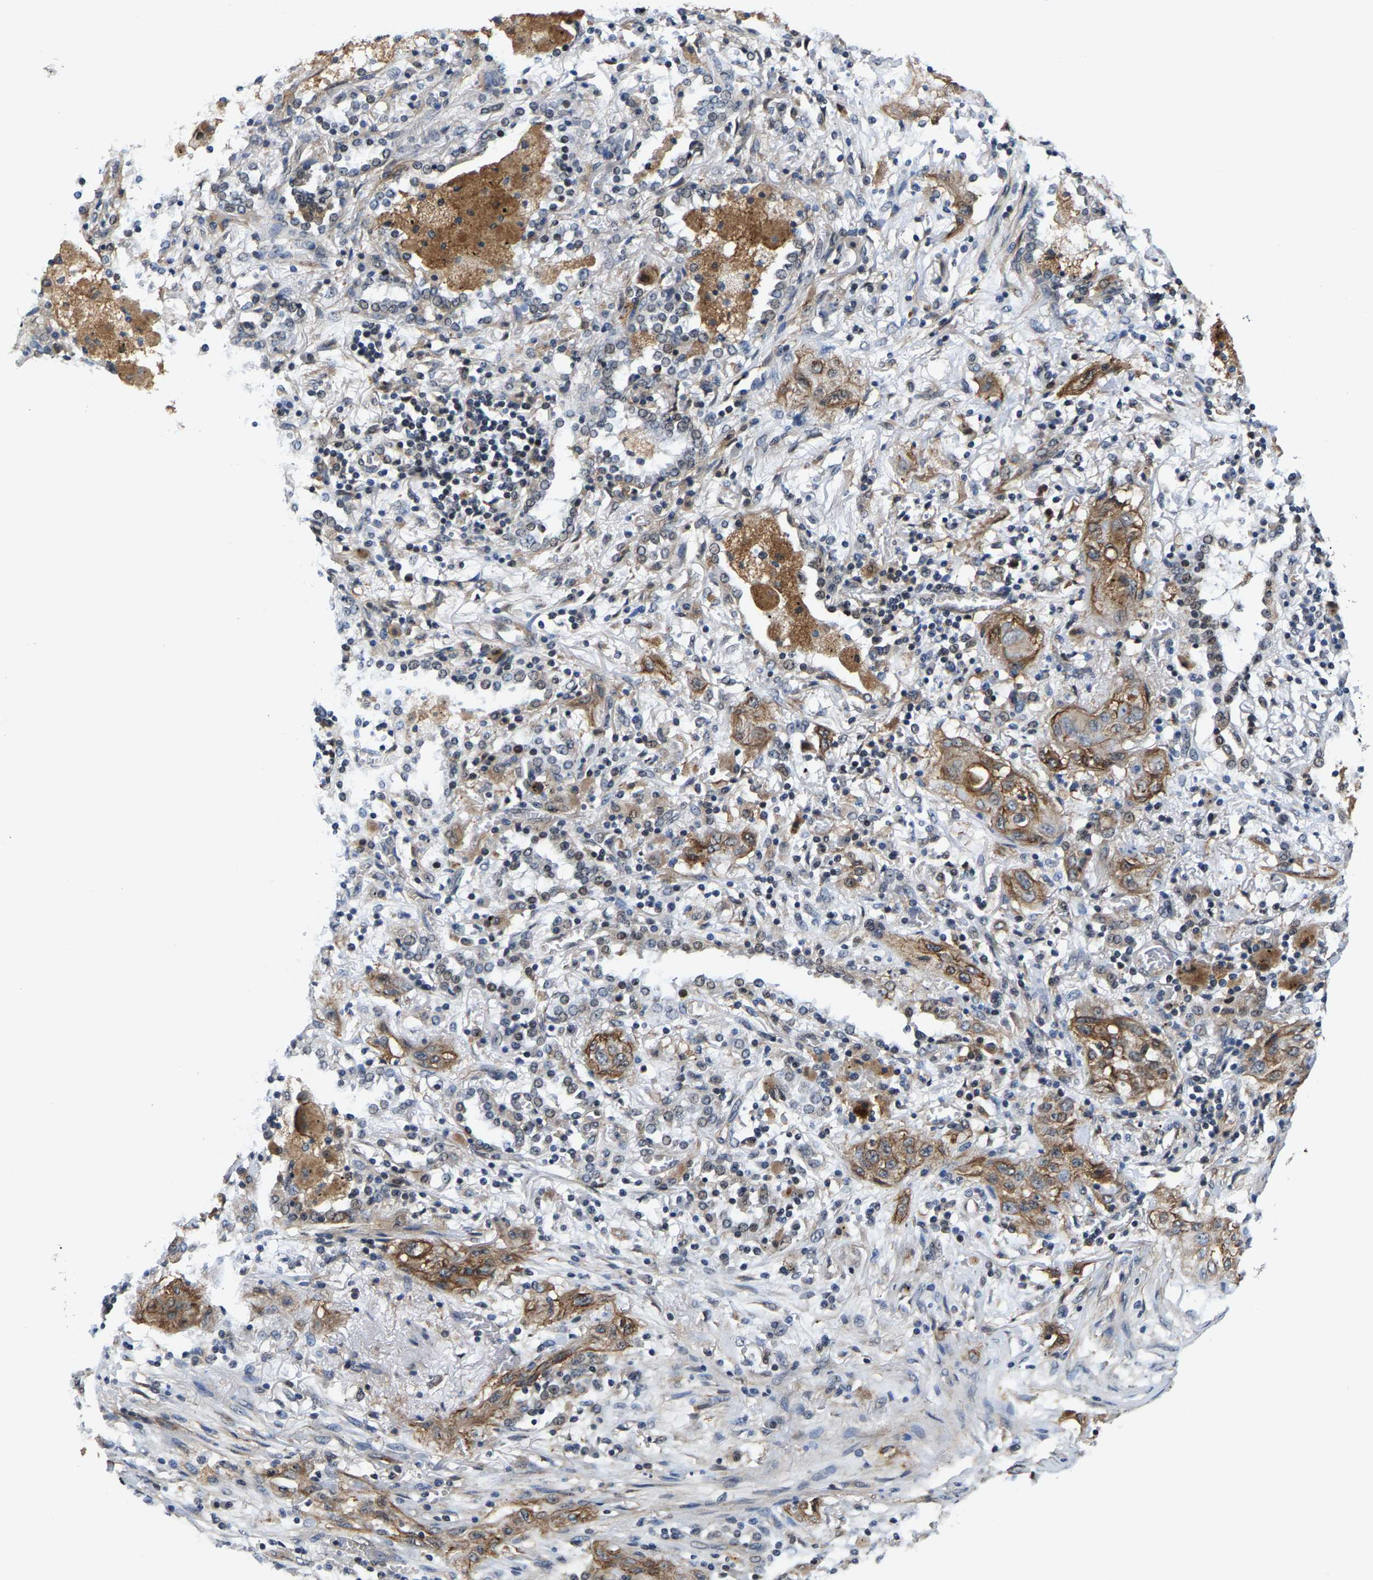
{"staining": {"intensity": "weak", "quantity": "<25%", "location": "cytoplasmic/membranous"}, "tissue": "lung cancer", "cell_type": "Tumor cells", "image_type": "cancer", "snomed": [{"axis": "morphology", "description": "Squamous cell carcinoma, NOS"}, {"axis": "topography", "description": "Lung"}], "caption": "Lung cancer stained for a protein using IHC shows no staining tumor cells.", "gene": "GTPBP10", "patient": {"sex": "female", "age": 47}}